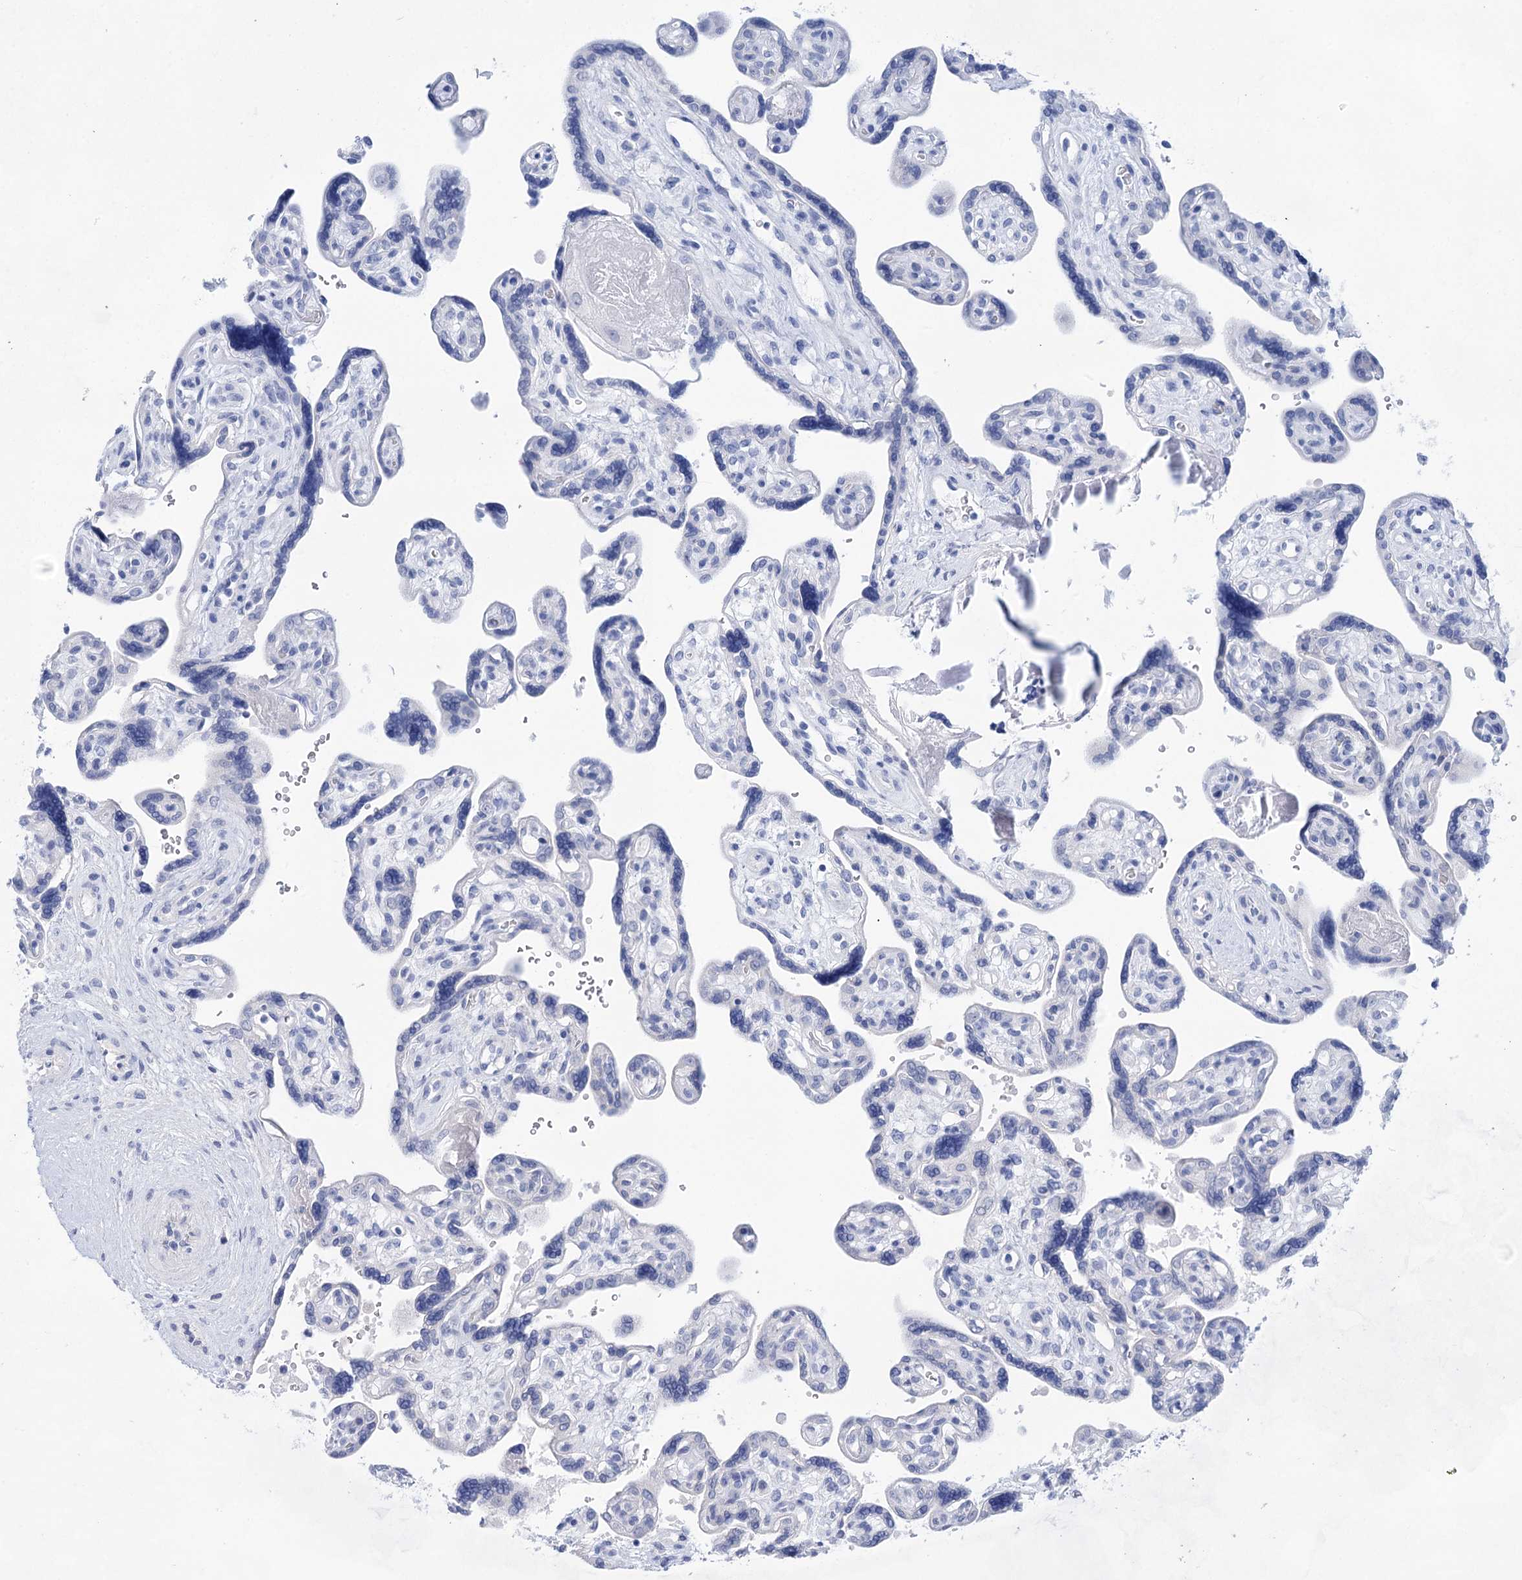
{"staining": {"intensity": "negative", "quantity": "none", "location": "none"}, "tissue": "placenta", "cell_type": "Trophoblastic cells", "image_type": "normal", "snomed": [{"axis": "morphology", "description": "Normal tissue, NOS"}, {"axis": "topography", "description": "Placenta"}], "caption": "High magnification brightfield microscopy of benign placenta stained with DAB (brown) and counterstained with hematoxylin (blue): trophoblastic cells show no significant staining. (DAB IHC with hematoxylin counter stain).", "gene": "LALBA", "patient": {"sex": "female", "age": 39}}